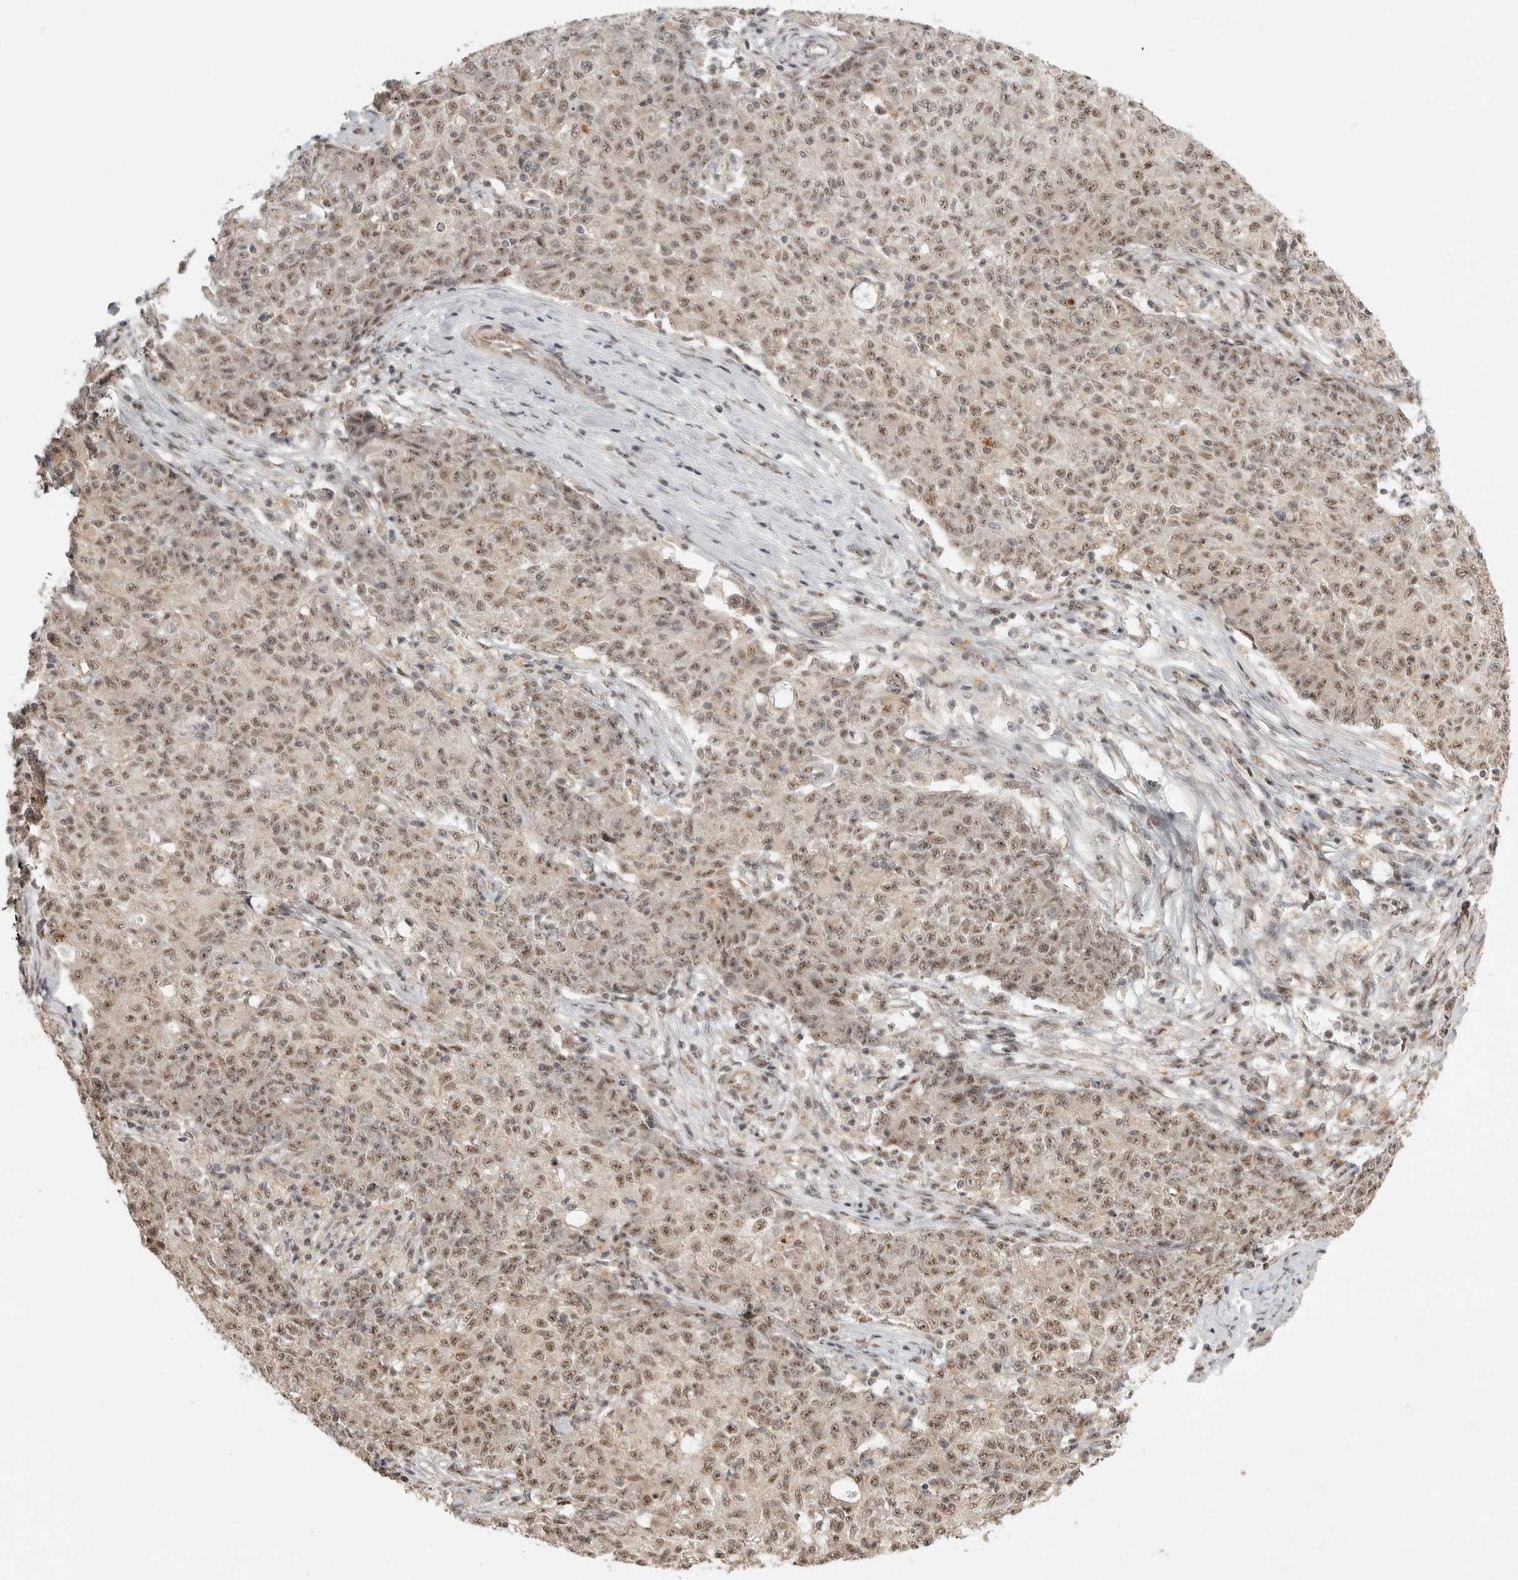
{"staining": {"intensity": "weak", "quantity": ">75%", "location": "nuclear"}, "tissue": "ovarian cancer", "cell_type": "Tumor cells", "image_type": "cancer", "snomed": [{"axis": "morphology", "description": "Carcinoma, endometroid"}, {"axis": "topography", "description": "Ovary"}], "caption": "The micrograph displays a brown stain indicating the presence of a protein in the nuclear of tumor cells in endometroid carcinoma (ovarian). The staining was performed using DAB to visualize the protein expression in brown, while the nuclei were stained in blue with hematoxylin (Magnification: 20x).", "gene": "POMP", "patient": {"sex": "female", "age": 42}}